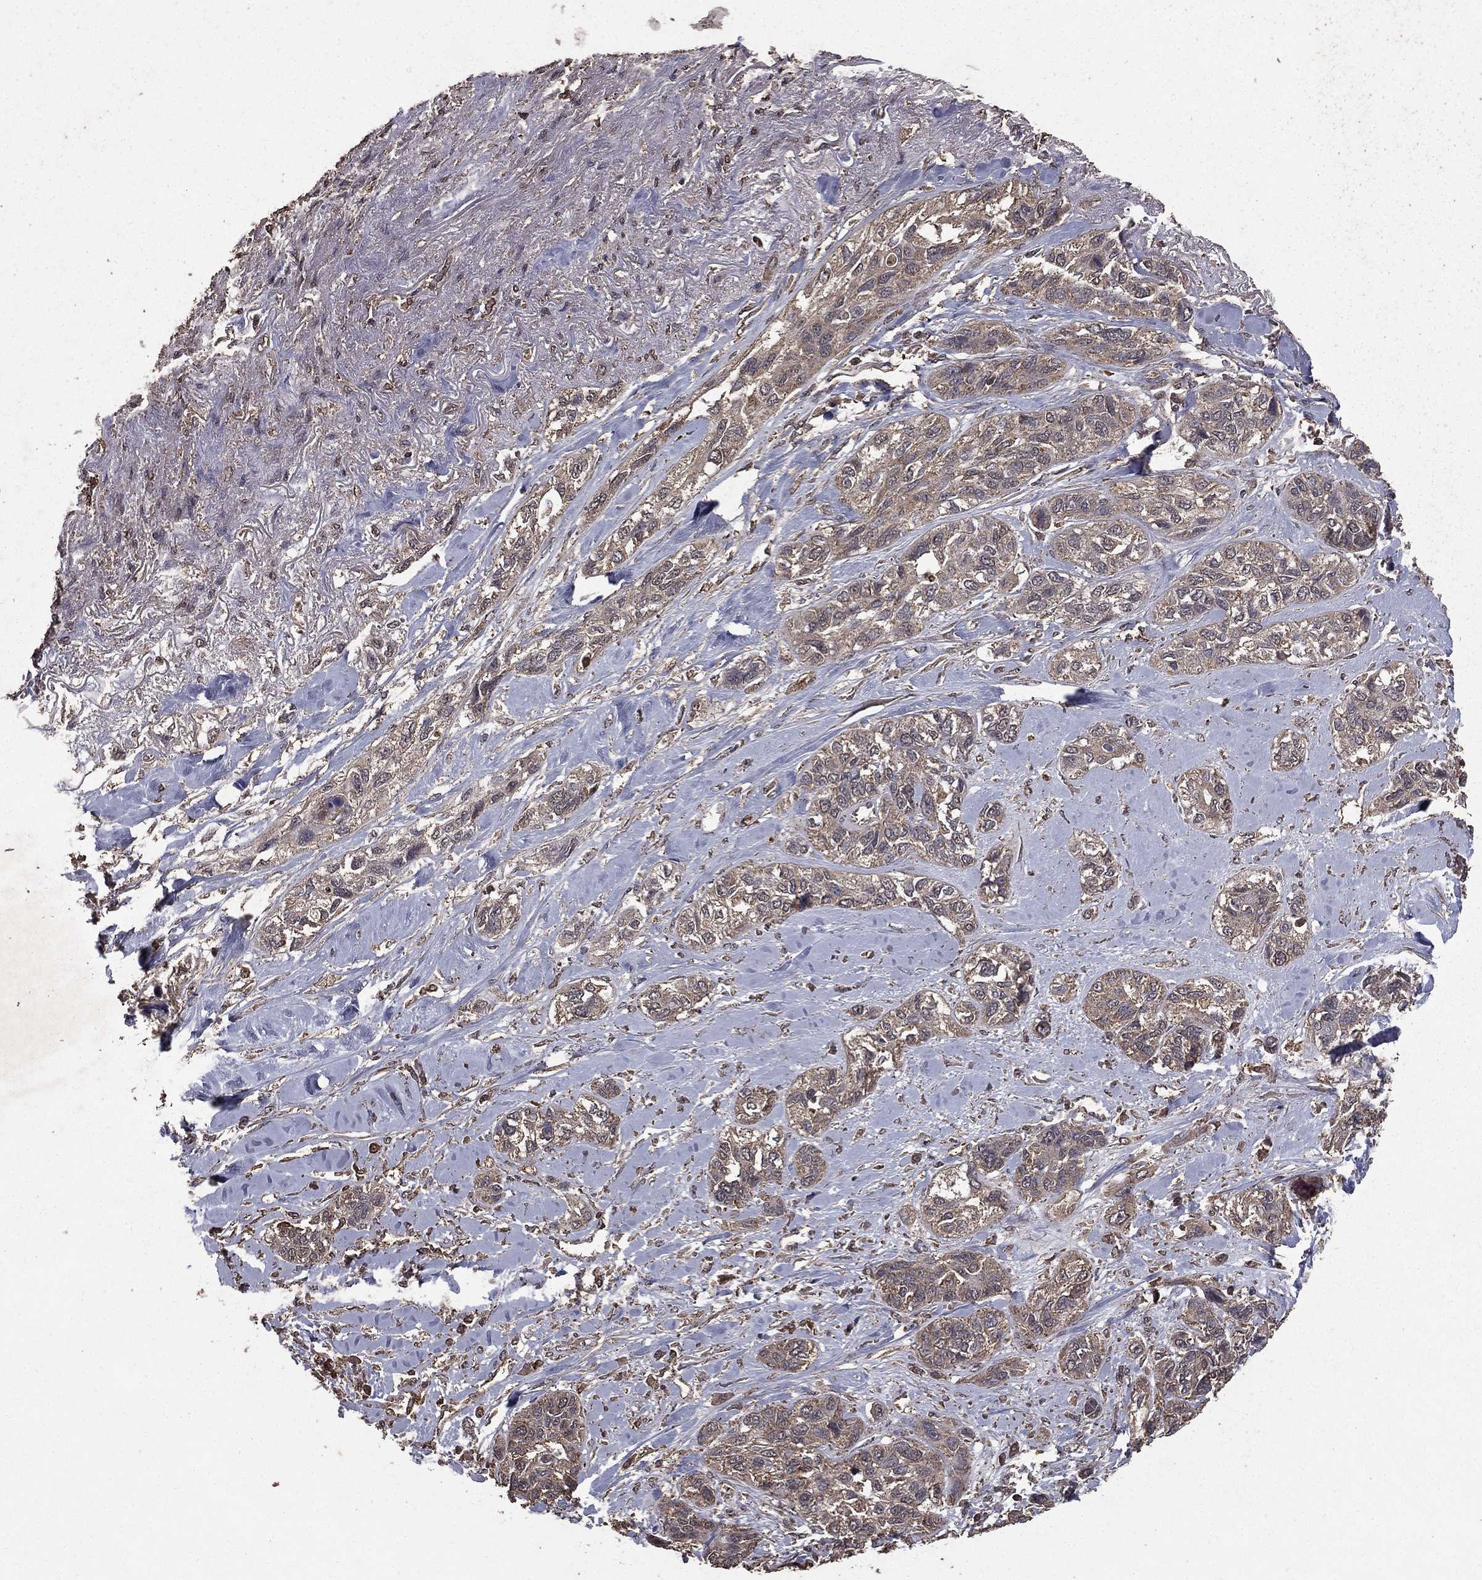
{"staining": {"intensity": "weak", "quantity": "25%-75%", "location": "cytoplasmic/membranous"}, "tissue": "lung cancer", "cell_type": "Tumor cells", "image_type": "cancer", "snomed": [{"axis": "morphology", "description": "Squamous cell carcinoma, NOS"}, {"axis": "topography", "description": "Lung"}], "caption": "Human lung cancer stained for a protein (brown) exhibits weak cytoplasmic/membranous positive staining in approximately 25%-75% of tumor cells.", "gene": "BIRC6", "patient": {"sex": "female", "age": 70}}